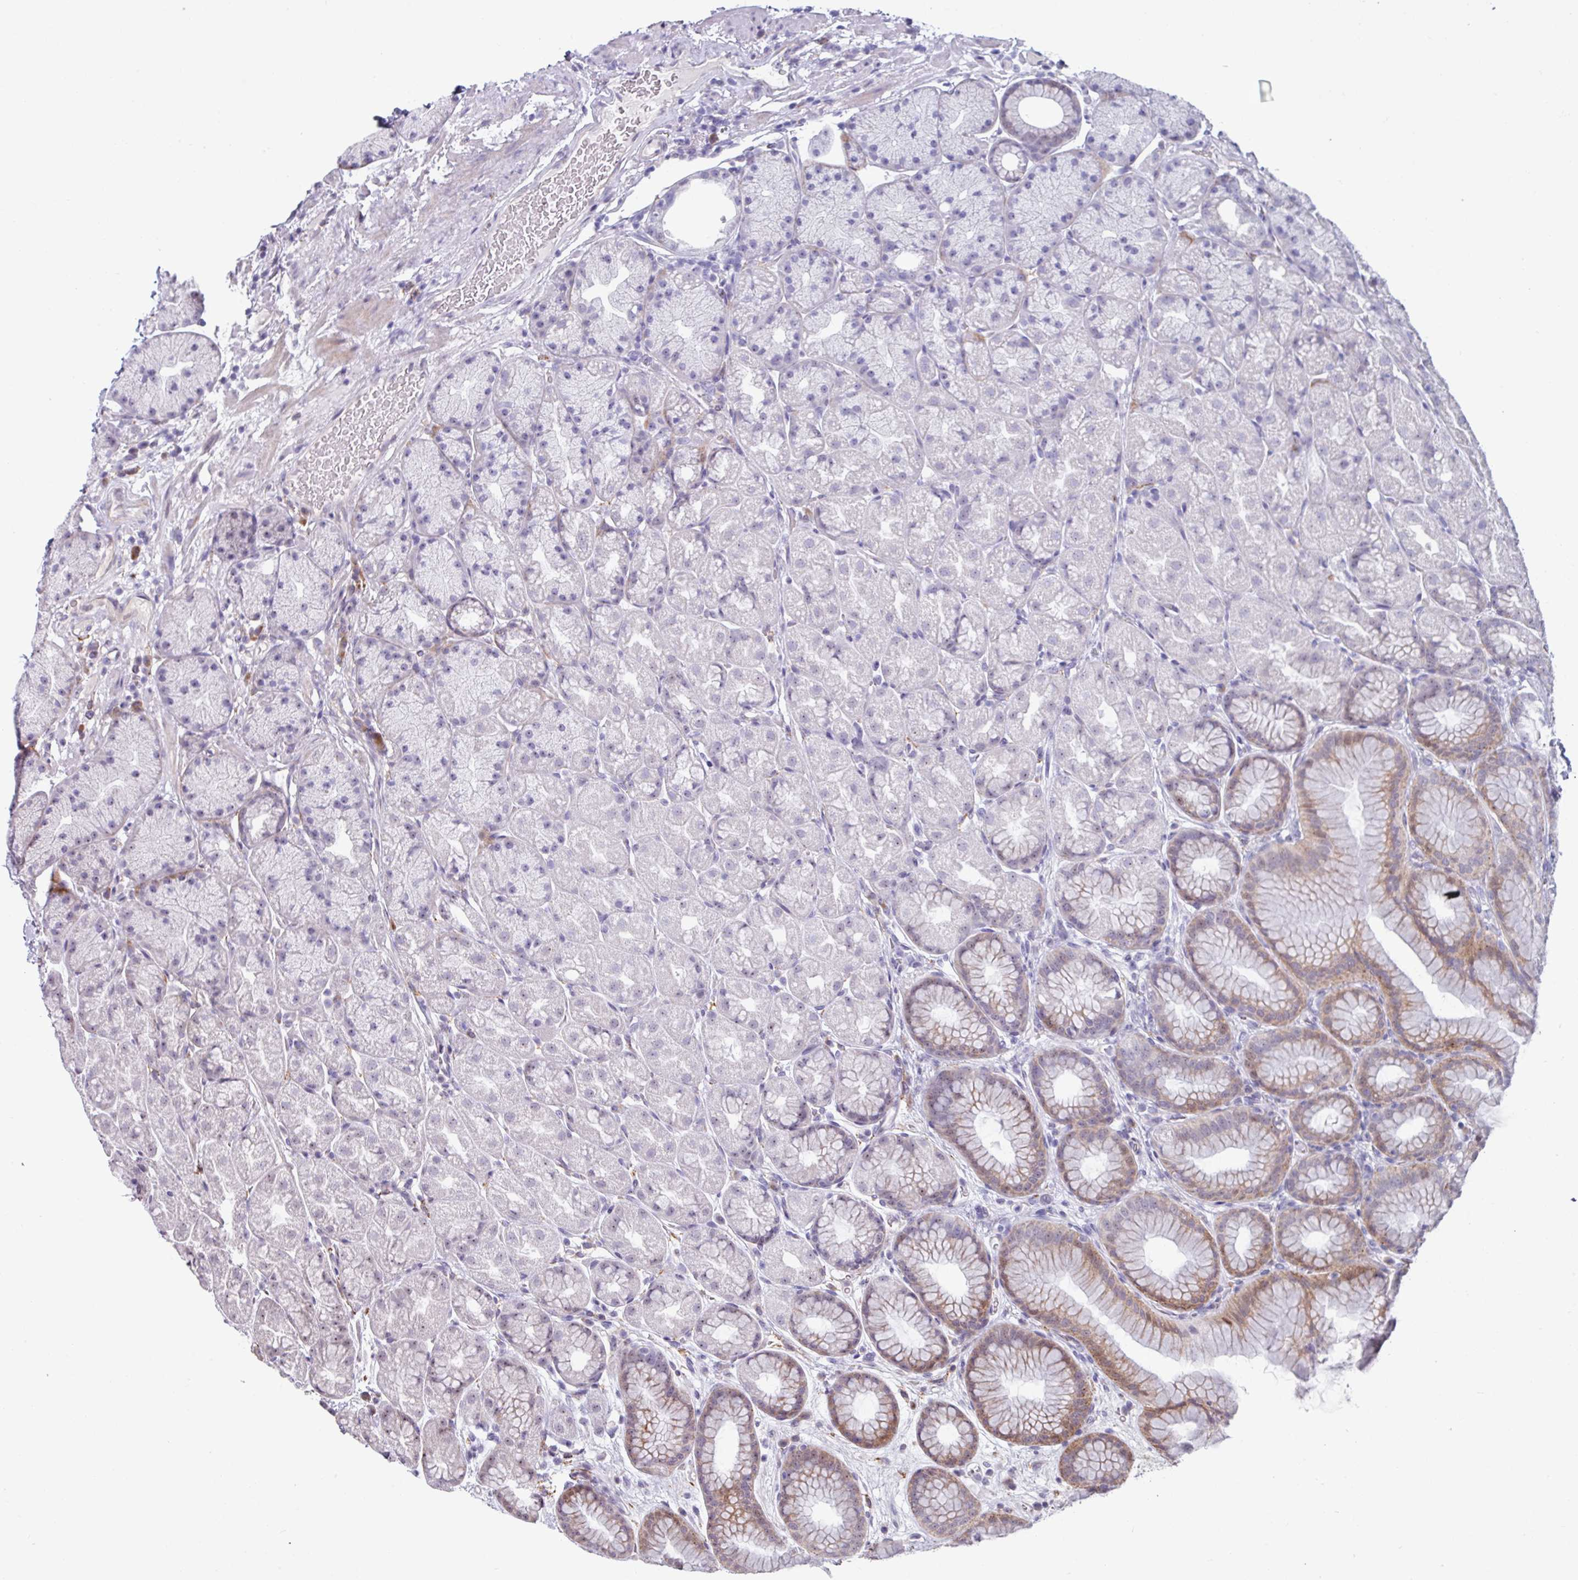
{"staining": {"intensity": "moderate", "quantity": "<25%", "location": "cytoplasmic/membranous"}, "tissue": "stomach", "cell_type": "Glandular cells", "image_type": "normal", "snomed": [{"axis": "morphology", "description": "Normal tissue, NOS"}, {"axis": "topography", "description": "Stomach, lower"}], "caption": "An image of human stomach stained for a protein shows moderate cytoplasmic/membranous brown staining in glandular cells. The staining was performed using DAB to visualize the protein expression in brown, while the nuclei were stained in blue with hematoxylin (Magnification: 20x).", "gene": "BMS1", "patient": {"sex": "male", "age": 67}}